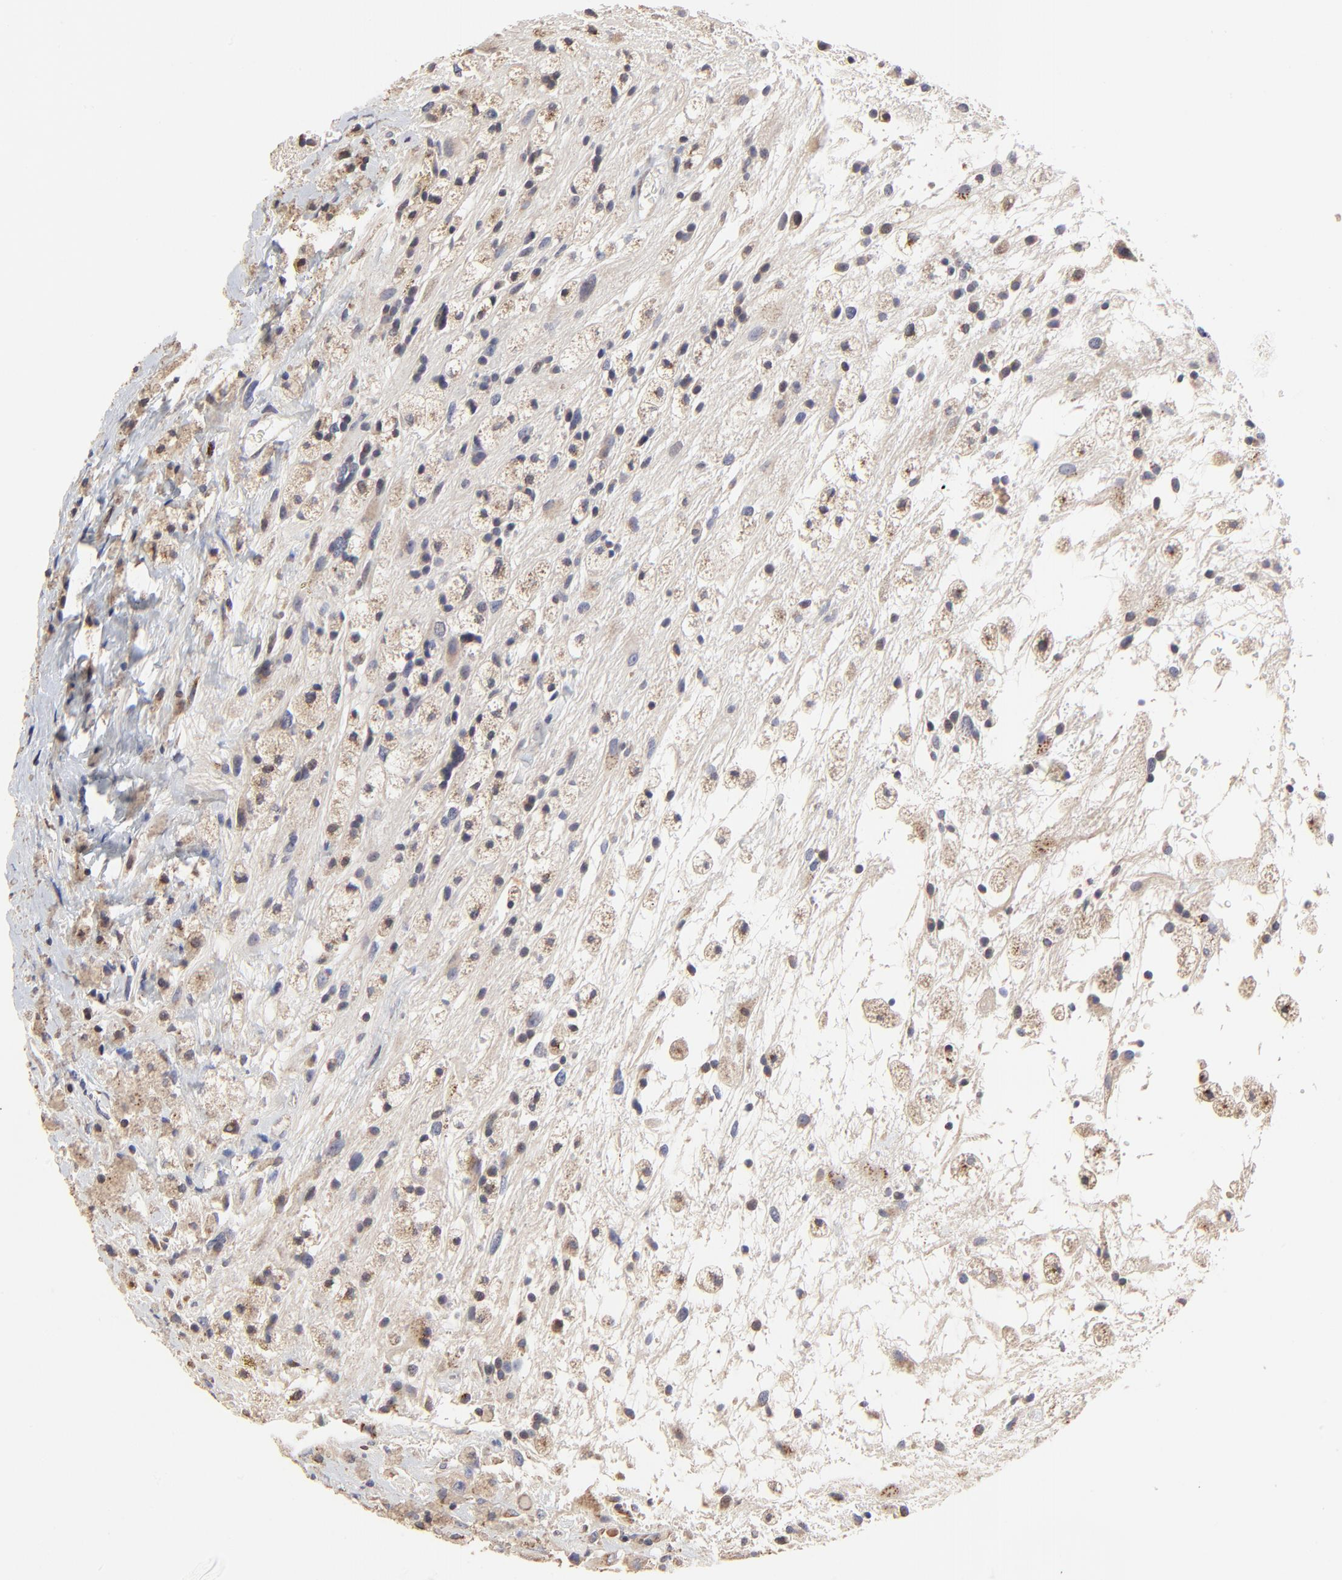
{"staining": {"intensity": "moderate", "quantity": ">75%", "location": "cytoplasmic/membranous"}, "tissue": "glioma", "cell_type": "Tumor cells", "image_type": "cancer", "snomed": [{"axis": "morphology", "description": "Glioma, malignant, High grade"}, {"axis": "topography", "description": "Brain"}], "caption": "The immunohistochemical stain highlights moderate cytoplasmic/membranous positivity in tumor cells of malignant glioma (high-grade) tissue.", "gene": "ELP2", "patient": {"sex": "male", "age": 48}}